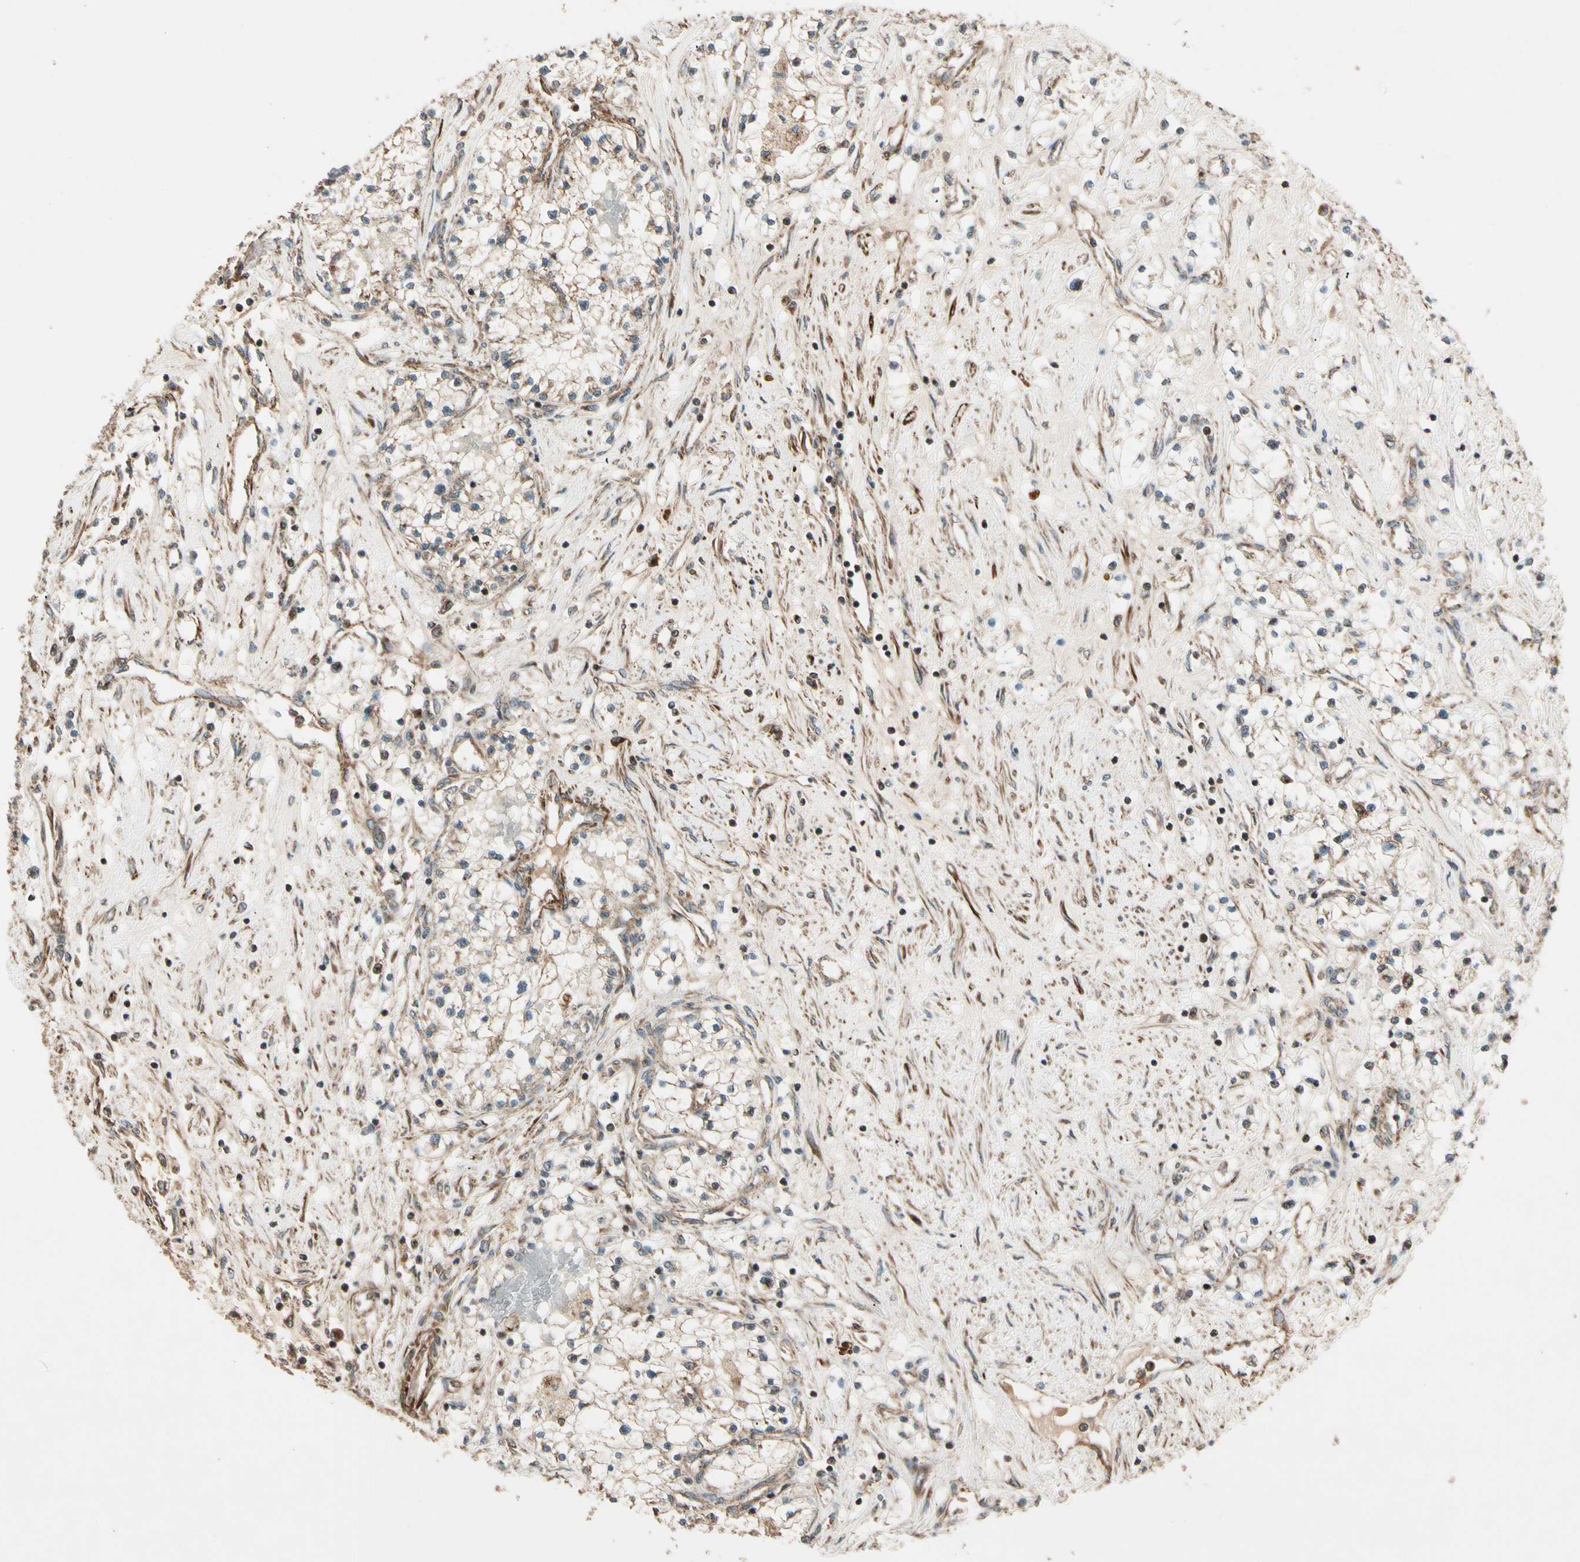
{"staining": {"intensity": "weak", "quantity": "25%-75%", "location": "cytoplasmic/membranous"}, "tissue": "renal cancer", "cell_type": "Tumor cells", "image_type": "cancer", "snomed": [{"axis": "morphology", "description": "Adenocarcinoma, NOS"}, {"axis": "topography", "description": "Kidney"}], "caption": "Adenocarcinoma (renal) was stained to show a protein in brown. There is low levels of weak cytoplasmic/membranous staining in approximately 25%-75% of tumor cells.", "gene": "GCK", "patient": {"sex": "male", "age": 68}}